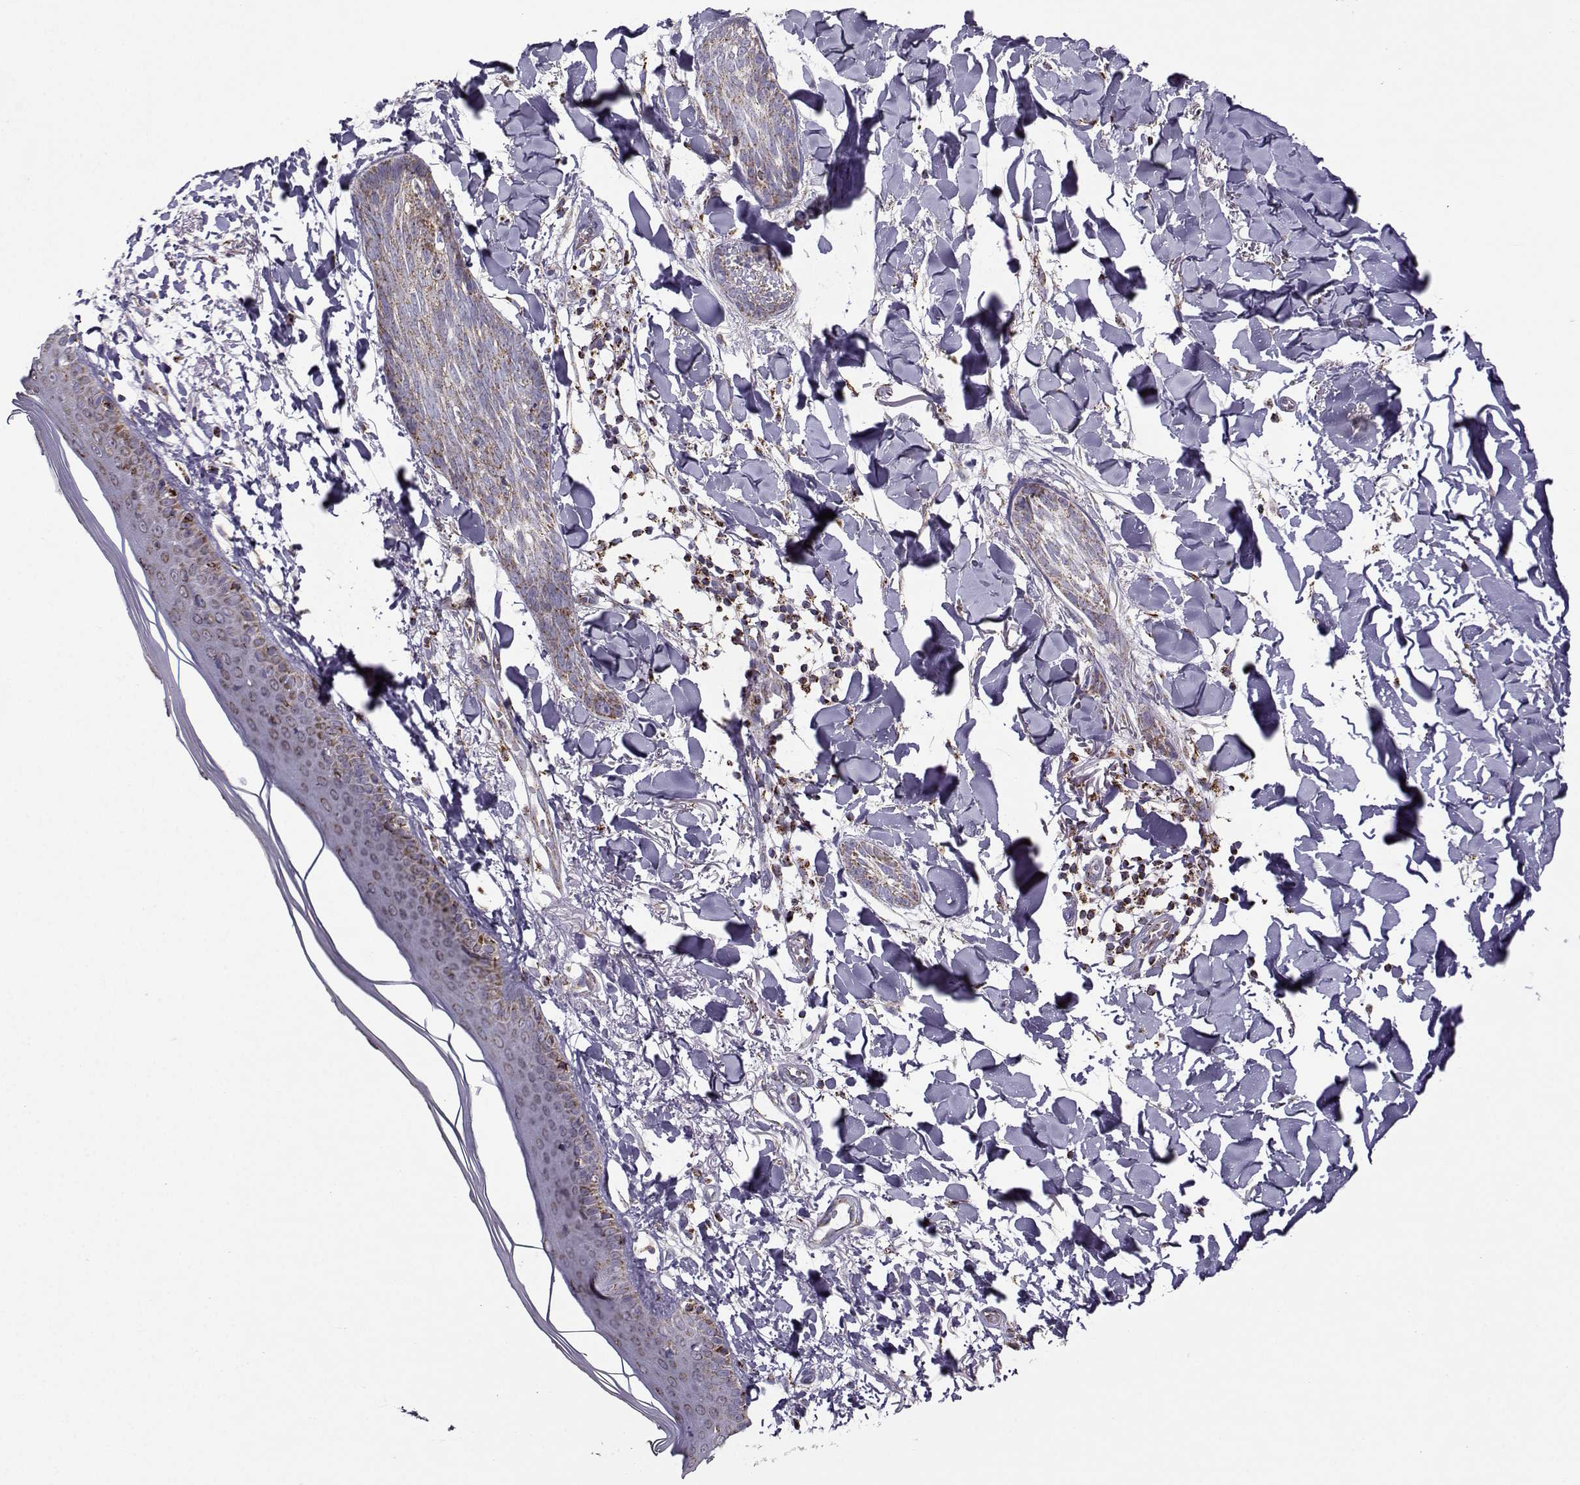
{"staining": {"intensity": "moderate", "quantity": ">75%", "location": "cytoplasmic/membranous"}, "tissue": "skin cancer", "cell_type": "Tumor cells", "image_type": "cancer", "snomed": [{"axis": "morphology", "description": "Normal tissue, NOS"}, {"axis": "morphology", "description": "Basal cell carcinoma"}, {"axis": "topography", "description": "Skin"}], "caption": "Immunohistochemistry (DAB) staining of skin cancer shows moderate cytoplasmic/membranous protein expression in approximately >75% of tumor cells.", "gene": "NECAB3", "patient": {"sex": "male", "age": 84}}